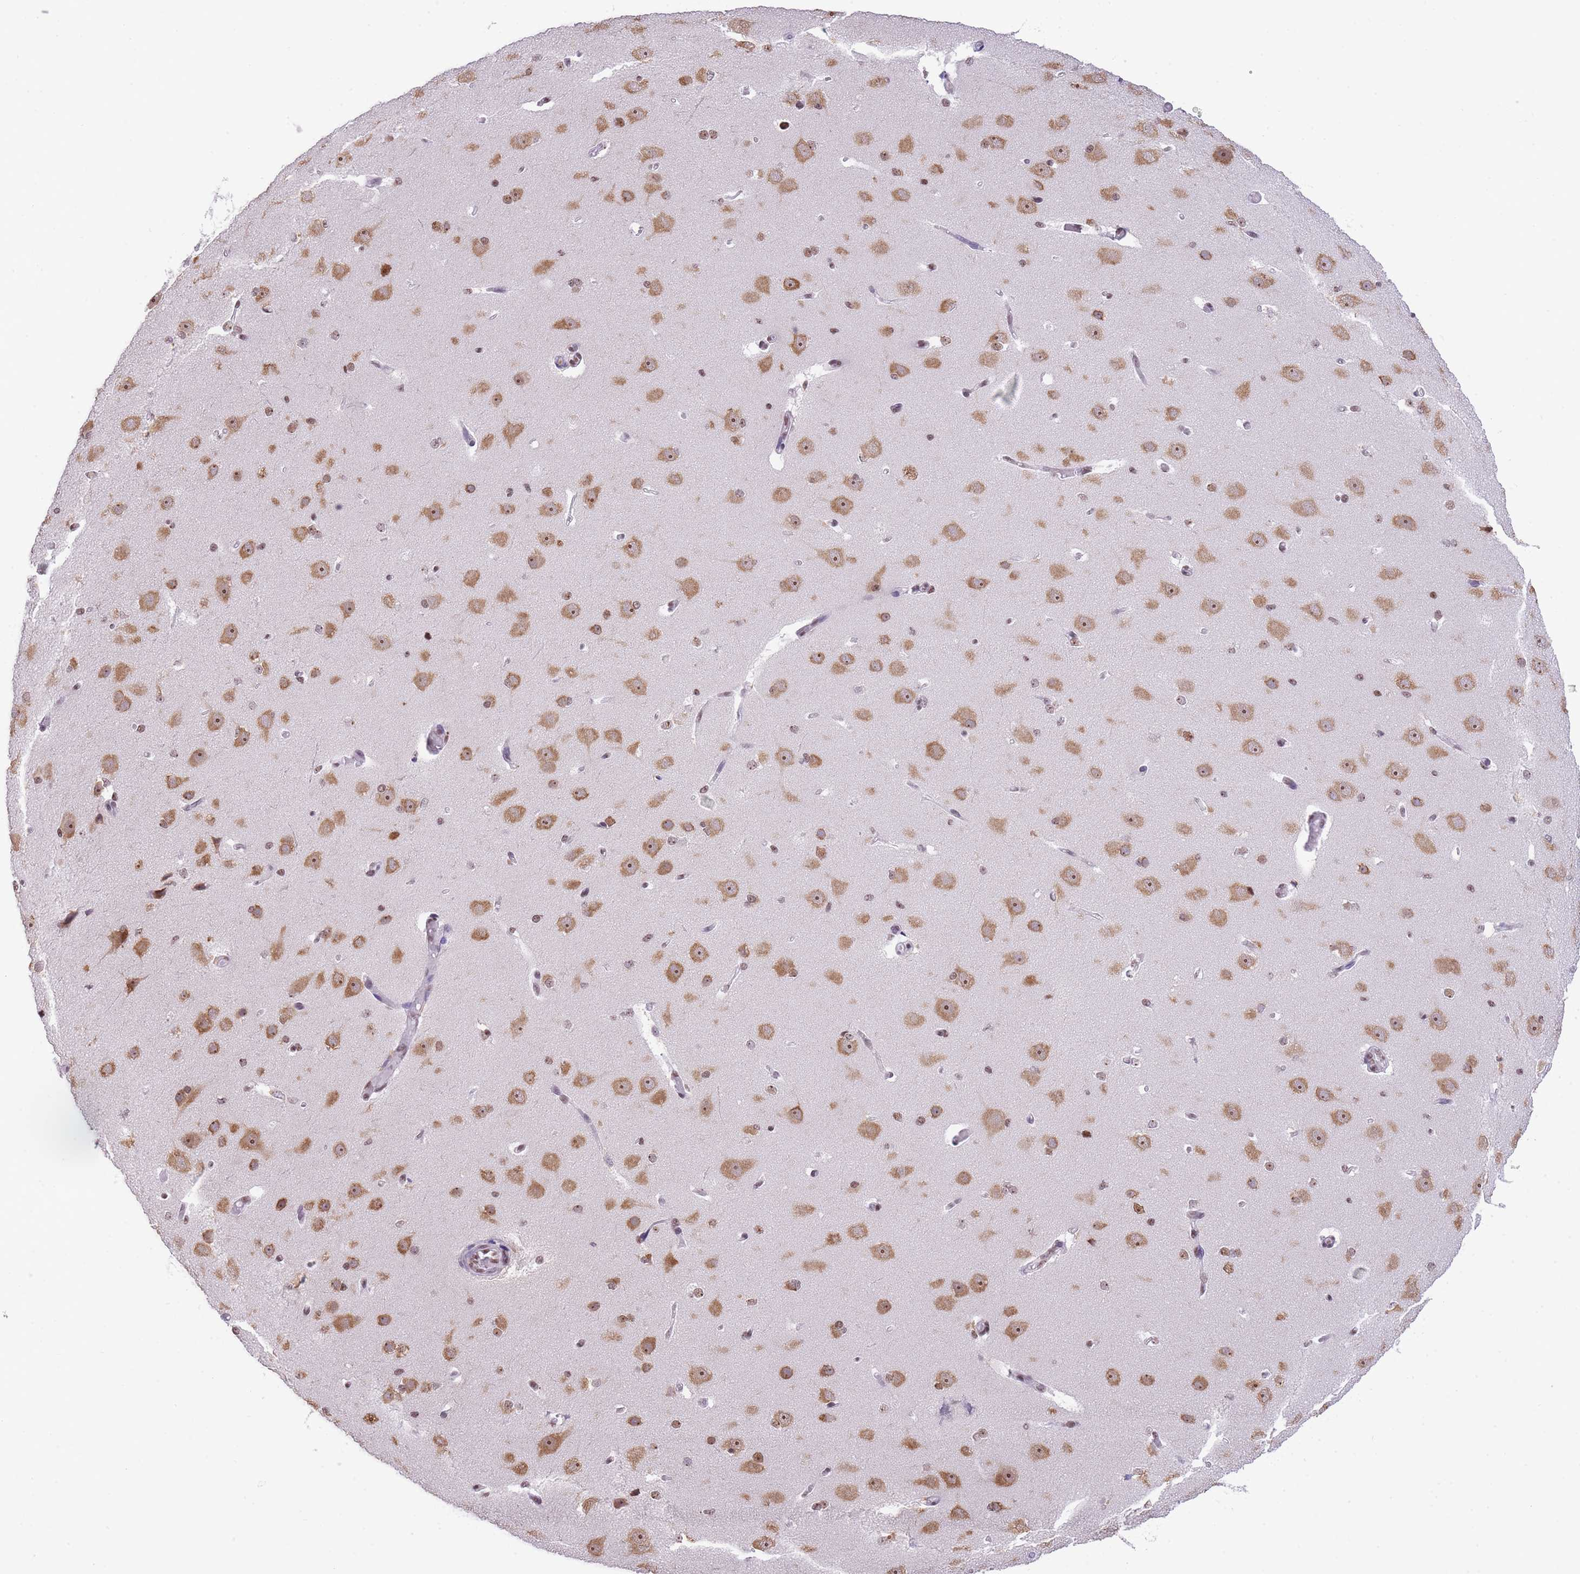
{"staining": {"intensity": "weak", "quantity": ">75%", "location": "cytoplasmic/membranous,nuclear"}, "tissue": "cerebral cortex", "cell_type": "Endothelial cells", "image_type": "normal", "snomed": [{"axis": "morphology", "description": "Normal tissue, NOS"}, {"axis": "morphology", "description": "Inflammation, NOS"}, {"axis": "topography", "description": "Cerebral cortex"}], "caption": "Immunohistochemical staining of normal human cerebral cortex demonstrates low levels of weak cytoplasmic/membranous,nuclear positivity in about >75% of endothelial cells.", "gene": "EVC2", "patient": {"sex": "male", "age": 6}}